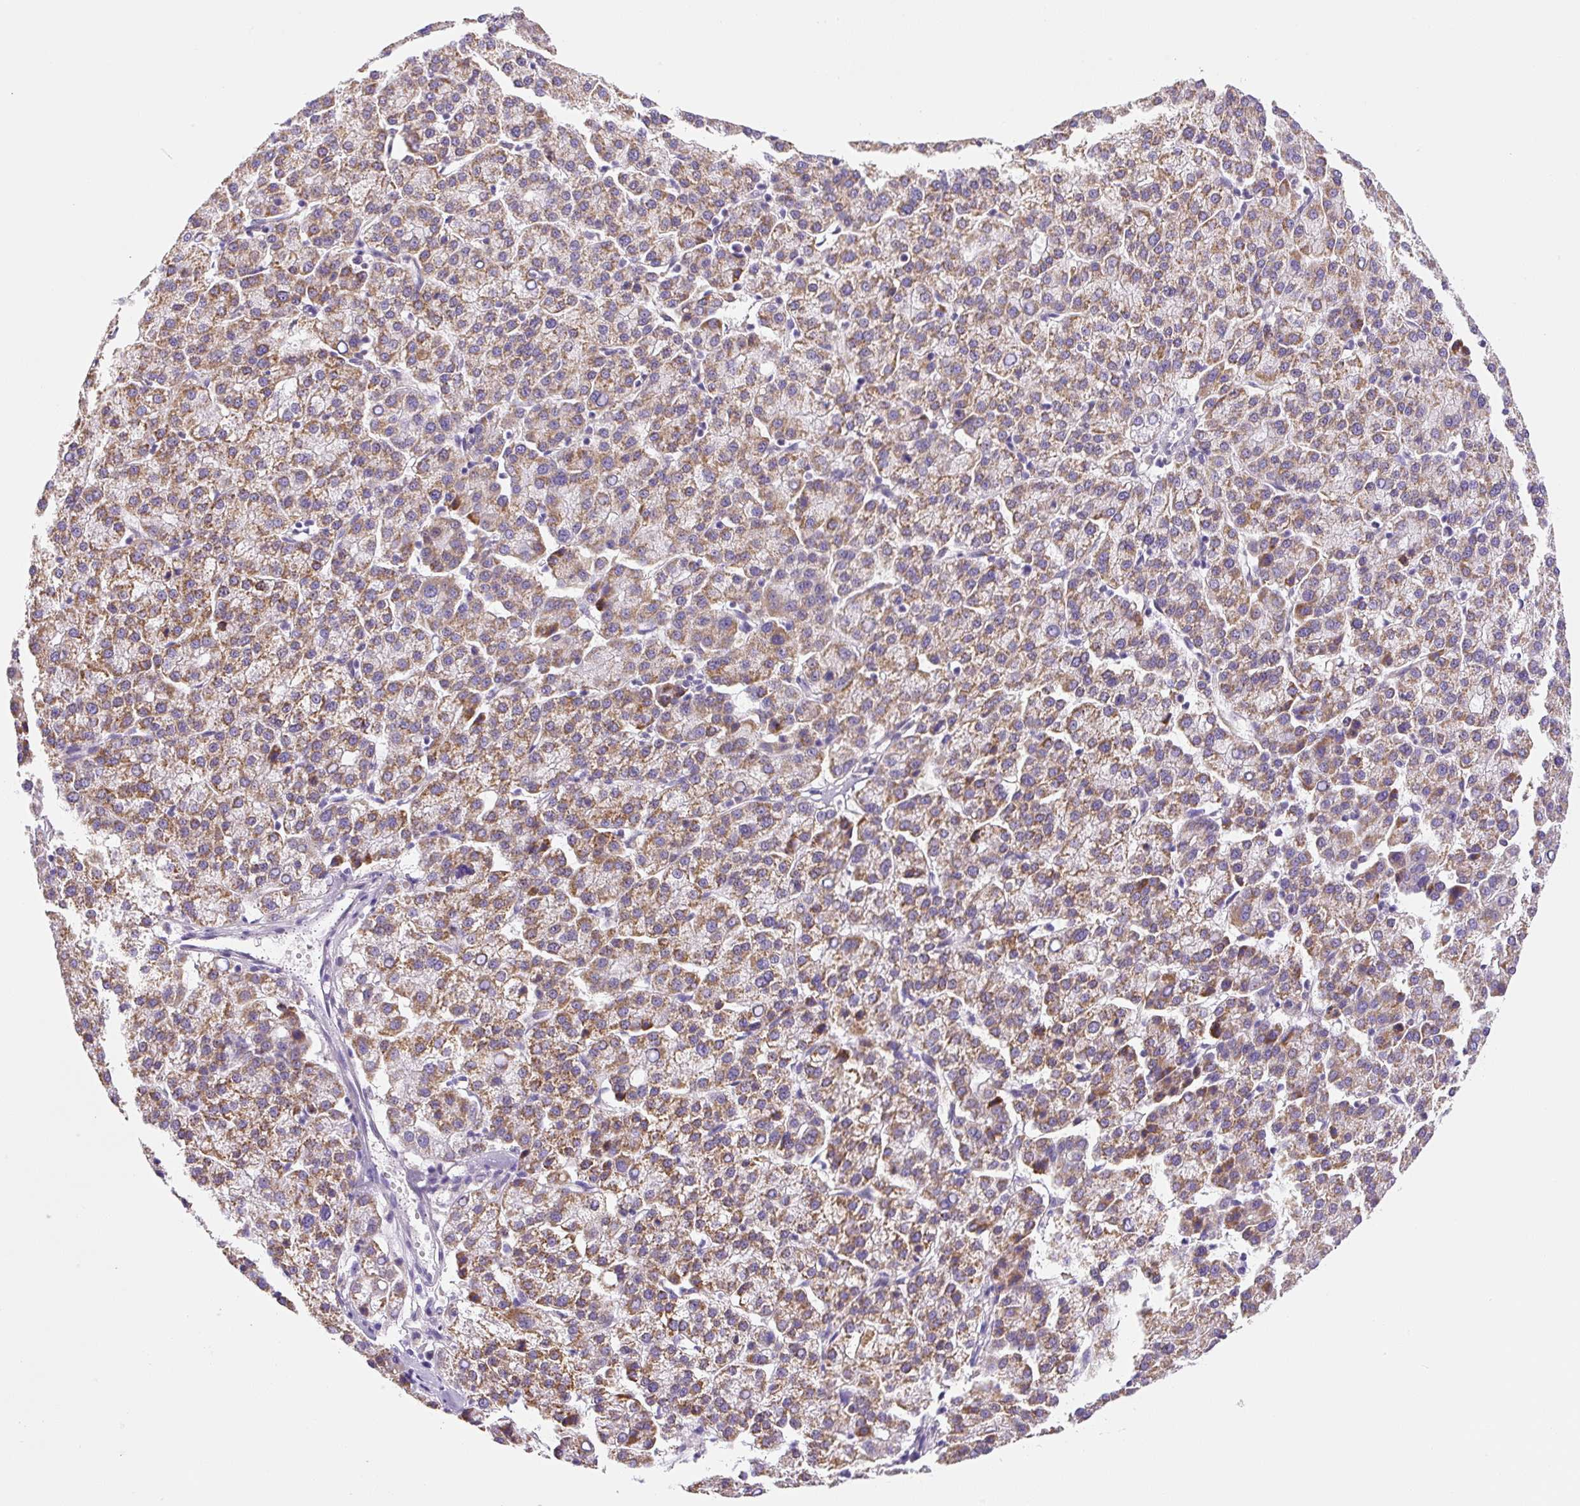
{"staining": {"intensity": "moderate", "quantity": ">75%", "location": "cytoplasmic/membranous"}, "tissue": "liver cancer", "cell_type": "Tumor cells", "image_type": "cancer", "snomed": [{"axis": "morphology", "description": "Carcinoma, Hepatocellular, NOS"}, {"axis": "topography", "description": "Liver"}], "caption": "Immunohistochemistry staining of liver cancer (hepatocellular carcinoma), which shows medium levels of moderate cytoplasmic/membranous expression in approximately >75% of tumor cells indicating moderate cytoplasmic/membranous protein staining. The staining was performed using DAB (3,3'-diaminobenzidine) (brown) for protein detection and nuclei were counterstained in hematoxylin (blue).", "gene": "PLA2G4A", "patient": {"sex": "female", "age": 58}}